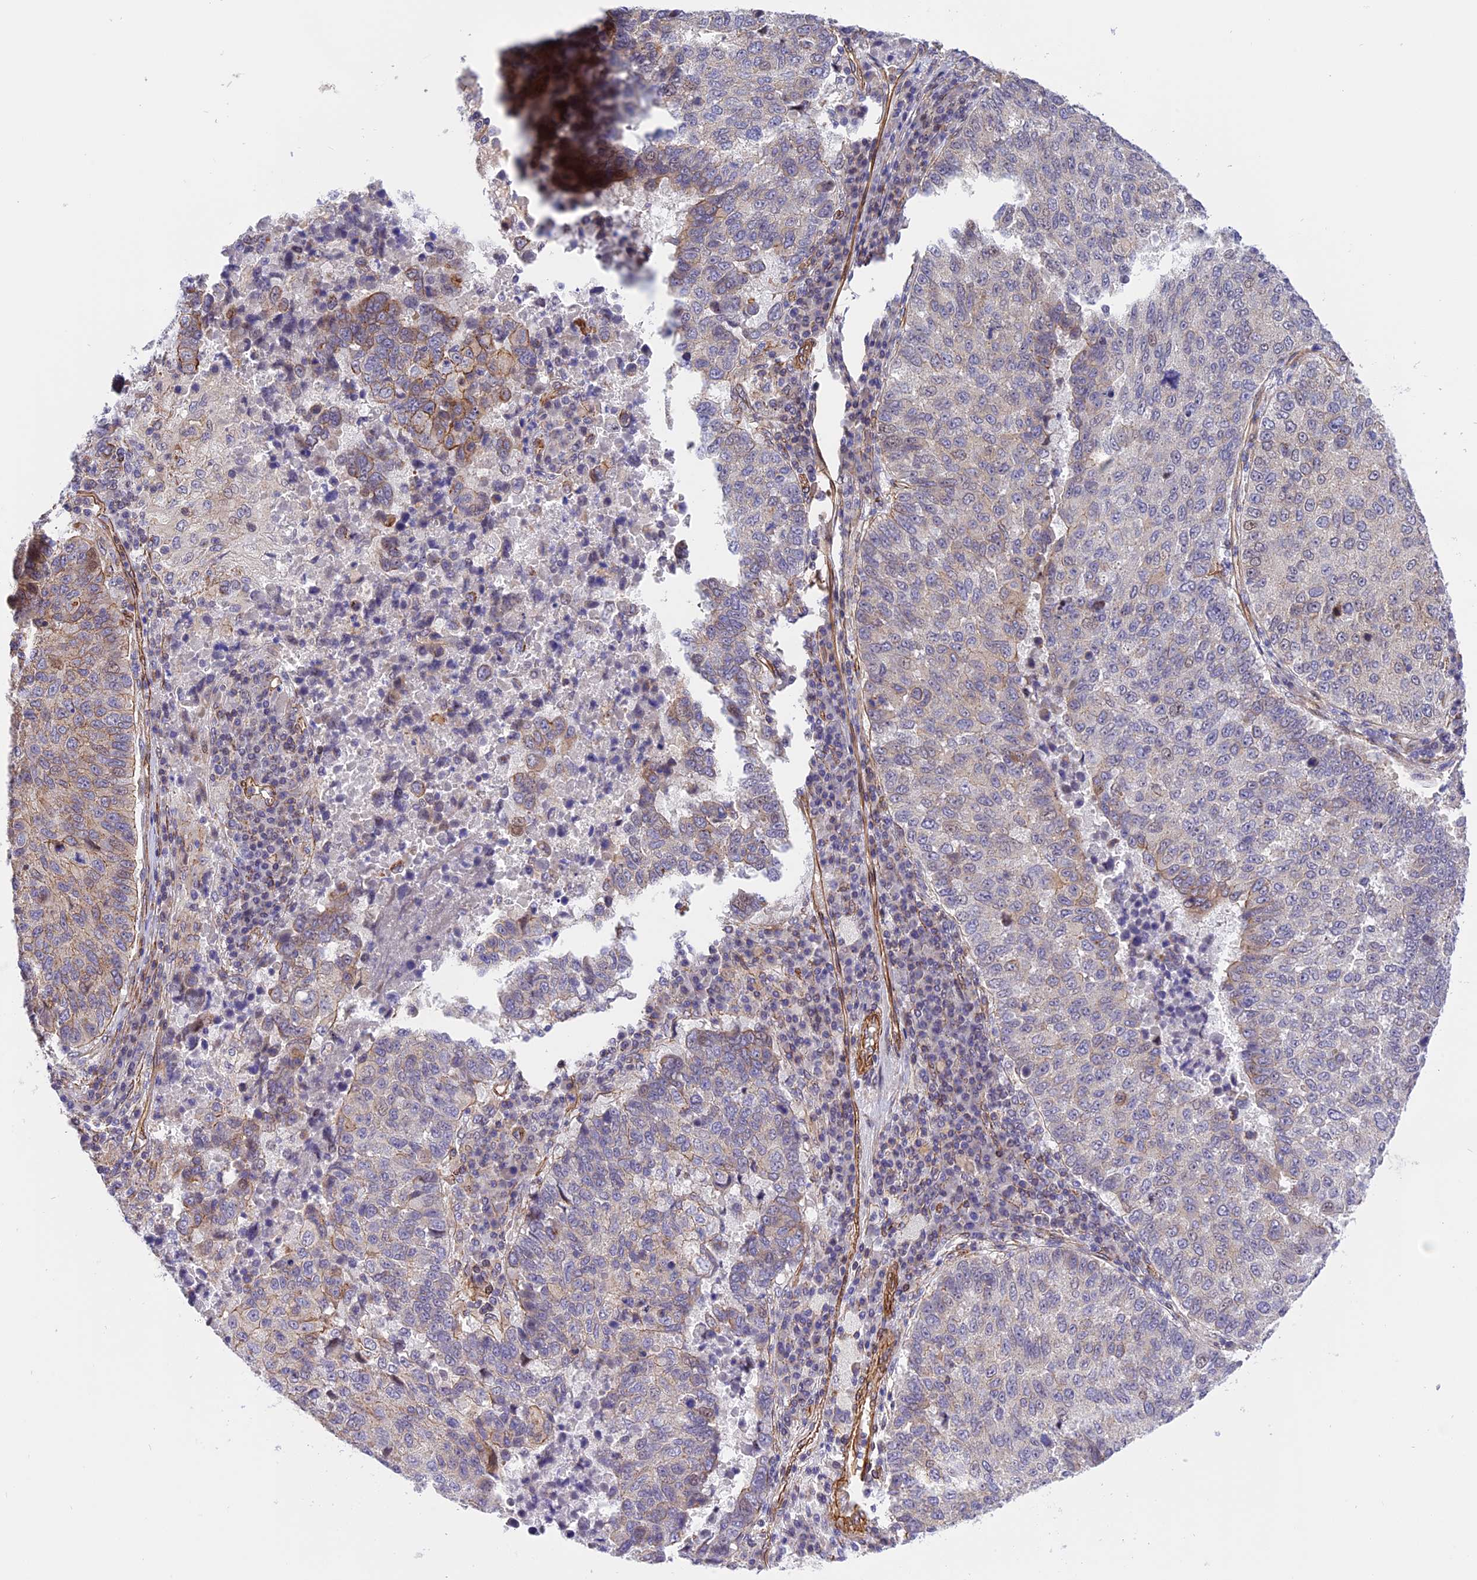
{"staining": {"intensity": "moderate", "quantity": "<25%", "location": "cytoplasmic/membranous"}, "tissue": "lung cancer", "cell_type": "Tumor cells", "image_type": "cancer", "snomed": [{"axis": "morphology", "description": "Squamous cell carcinoma, NOS"}, {"axis": "topography", "description": "Lung"}], "caption": "Immunohistochemical staining of lung squamous cell carcinoma shows low levels of moderate cytoplasmic/membranous expression in about <25% of tumor cells.", "gene": "R3HDM4", "patient": {"sex": "male", "age": 73}}